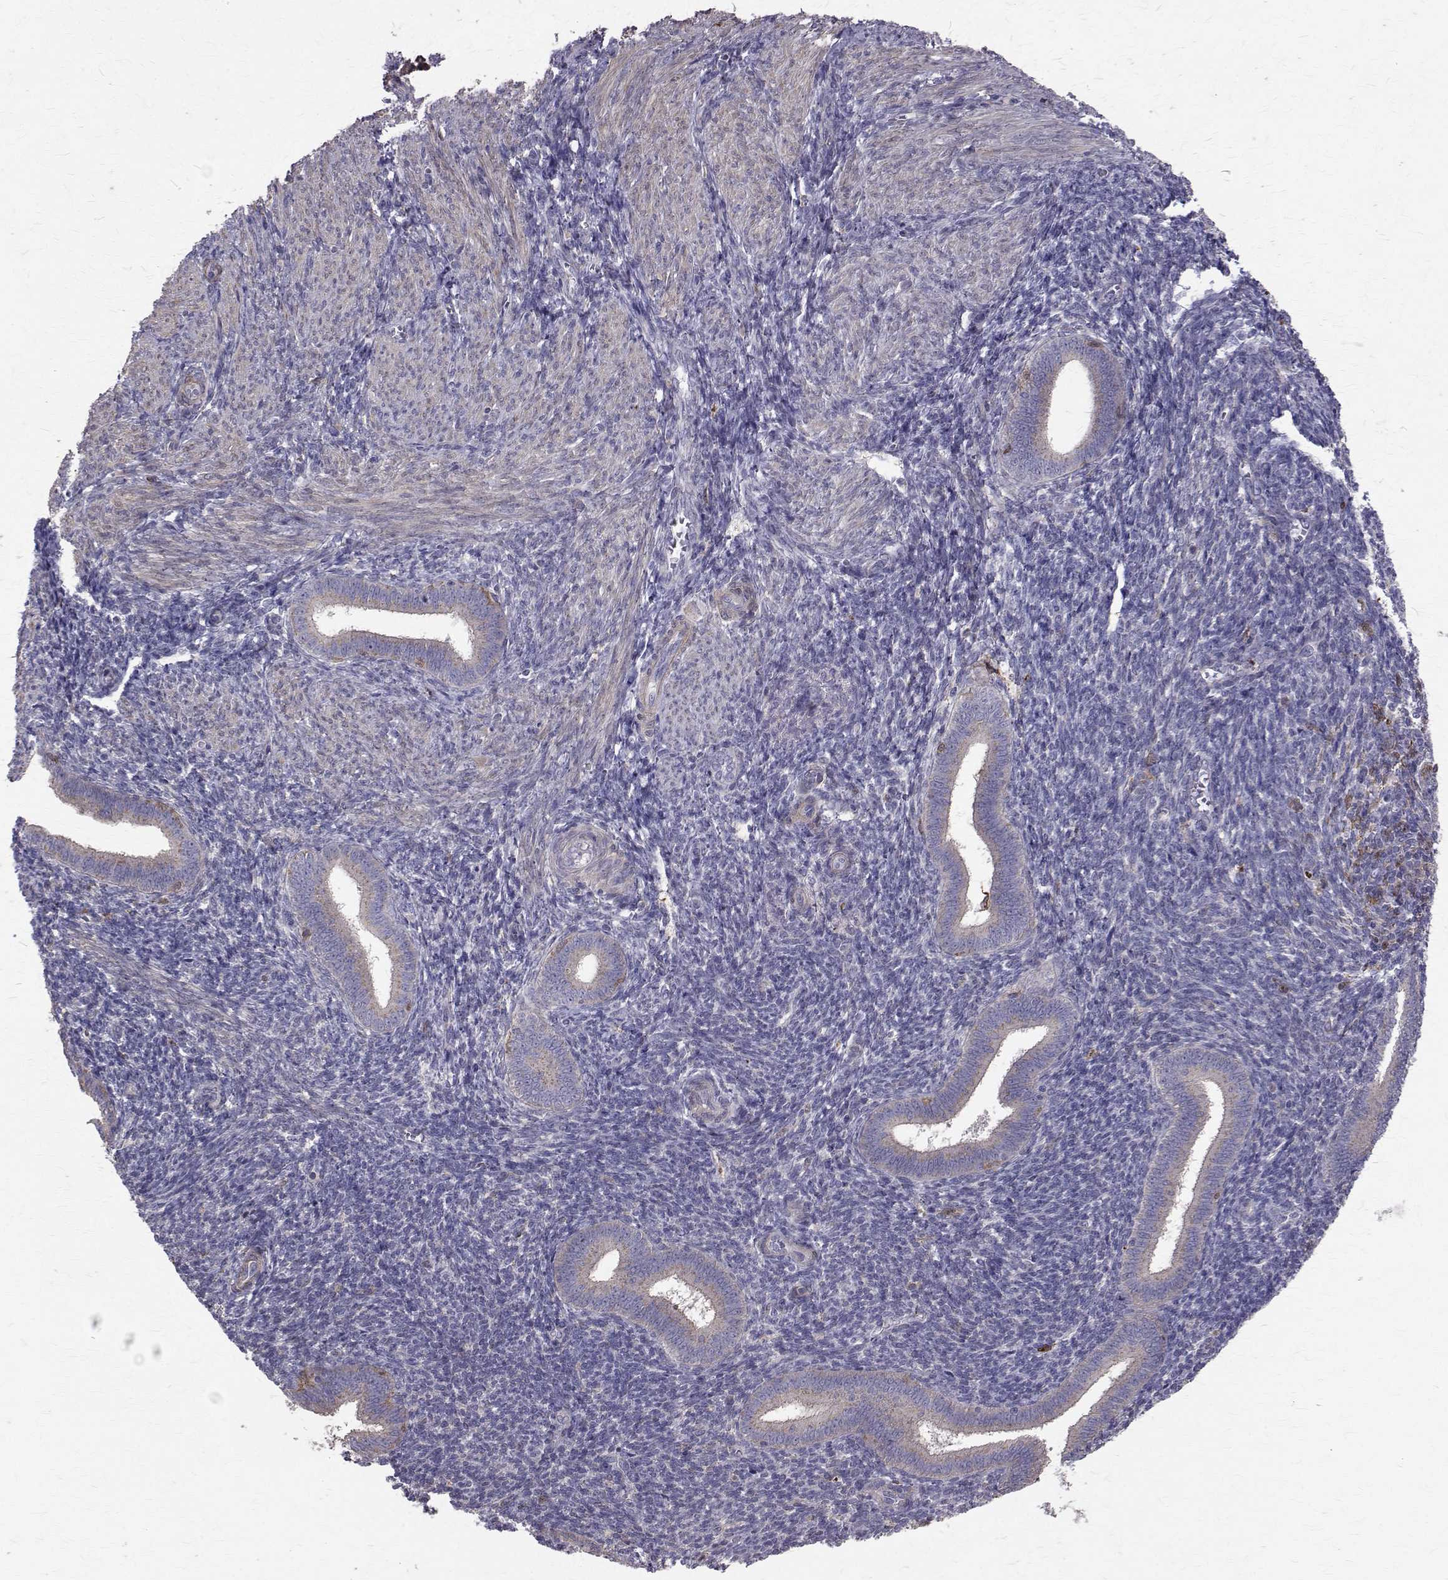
{"staining": {"intensity": "negative", "quantity": "none", "location": "none"}, "tissue": "endometrium", "cell_type": "Cells in endometrial stroma", "image_type": "normal", "snomed": [{"axis": "morphology", "description": "Normal tissue, NOS"}, {"axis": "topography", "description": "Endometrium"}], "caption": "This is an immunohistochemistry (IHC) micrograph of benign endometrium. There is no staining in cells in endometrial stroma.", "gene": "CCDC89", "patient": {"sex": "female", "age": 25}}